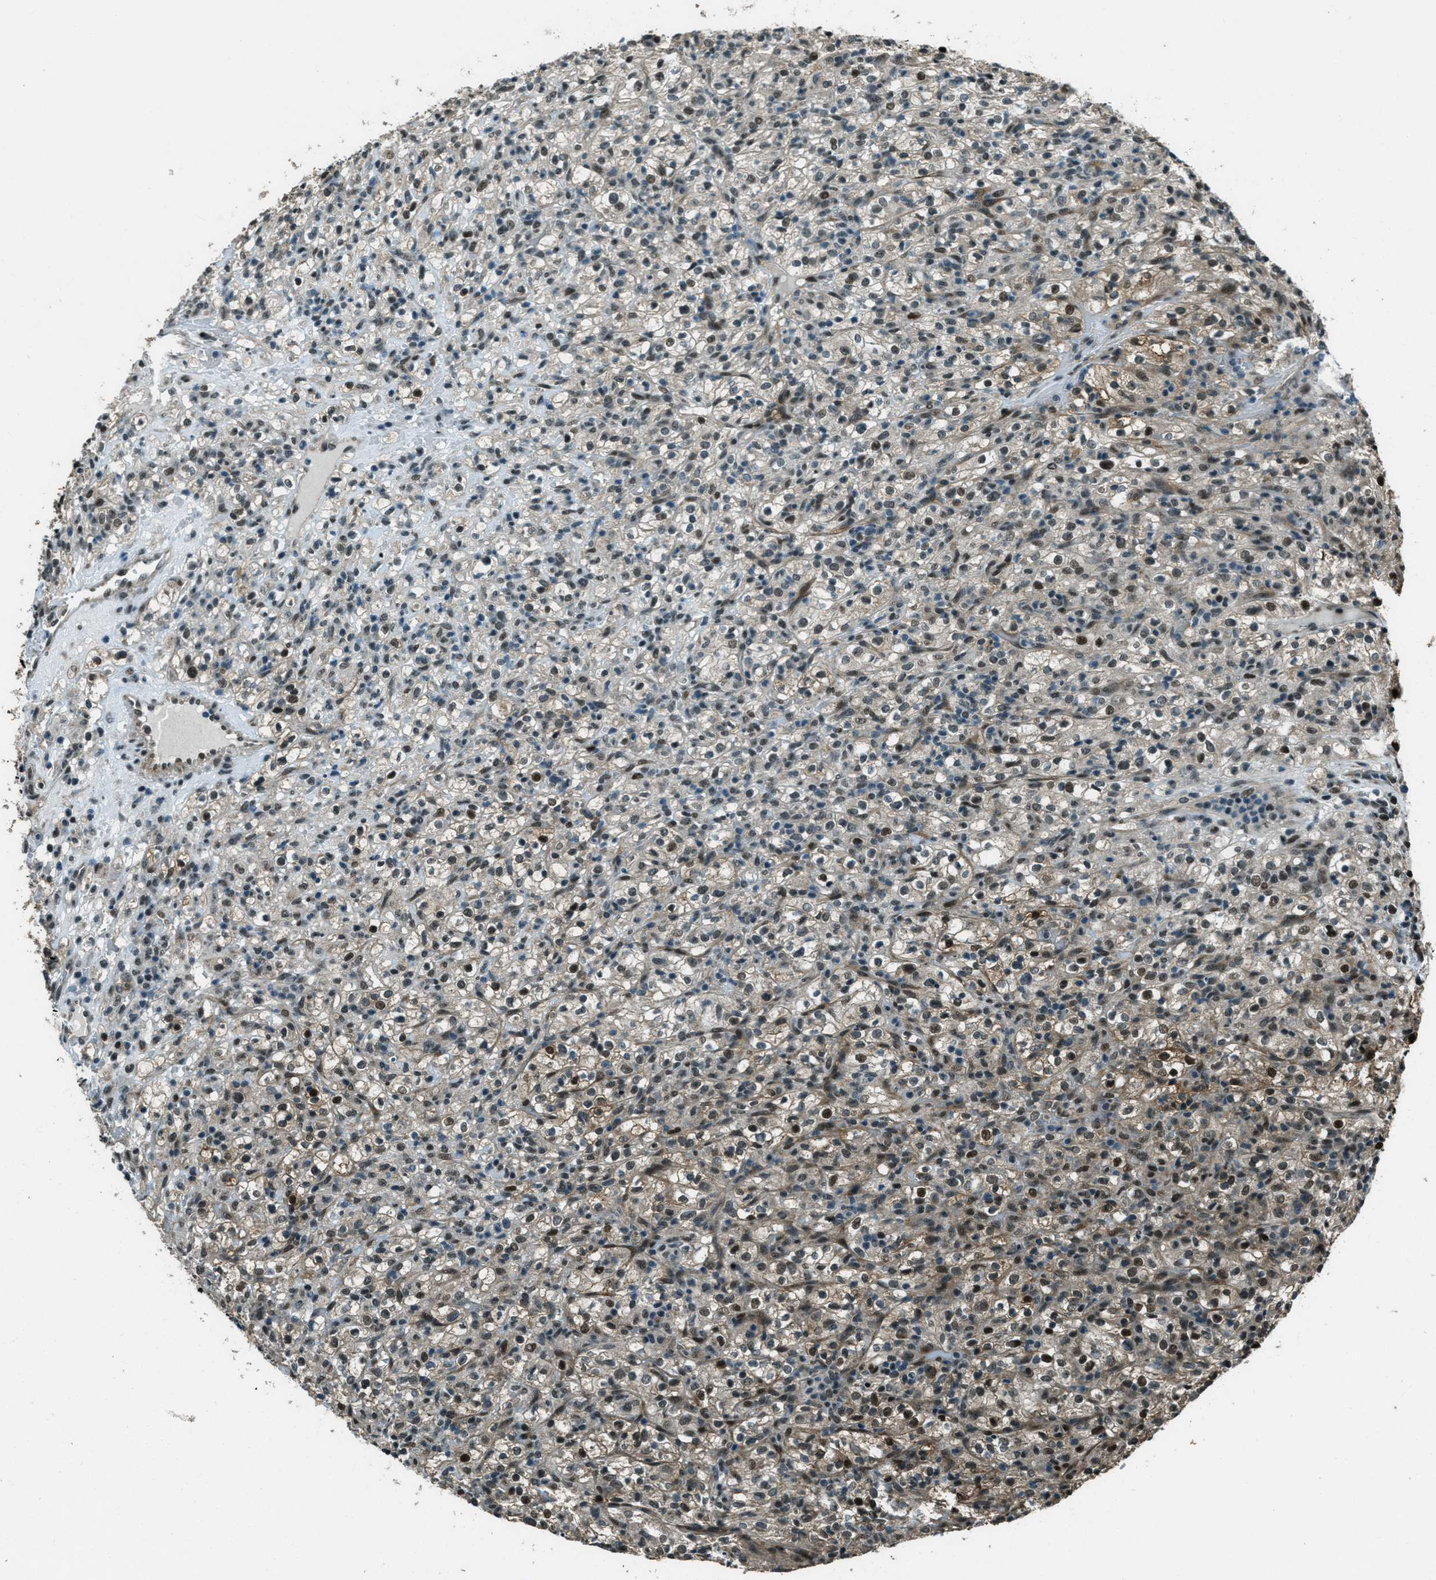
{"staining": {"intensity": "weak", "quantity": "<25%", "location": "cytoplasmic/membranous,nuclear"}, "tissue": "renal cancer", "cell_type": "Tumor cells", "image_type": "cancer", "snomed": [{"axis": "morphology", "description": "Normal tissue, NOS"}, {"axis": "morphology", "description": "Adenocarcinoma, NOS"}, {"axis": "topography", "description": "Kidney"}], "caption": "This is a histopathology image of immunohistochemistry staining of renal cancer (adenocarcinoma), which shows no expression in tumor cells.", "gene": "TARDBP", "patient": {"sex": "female", "age": 72}}